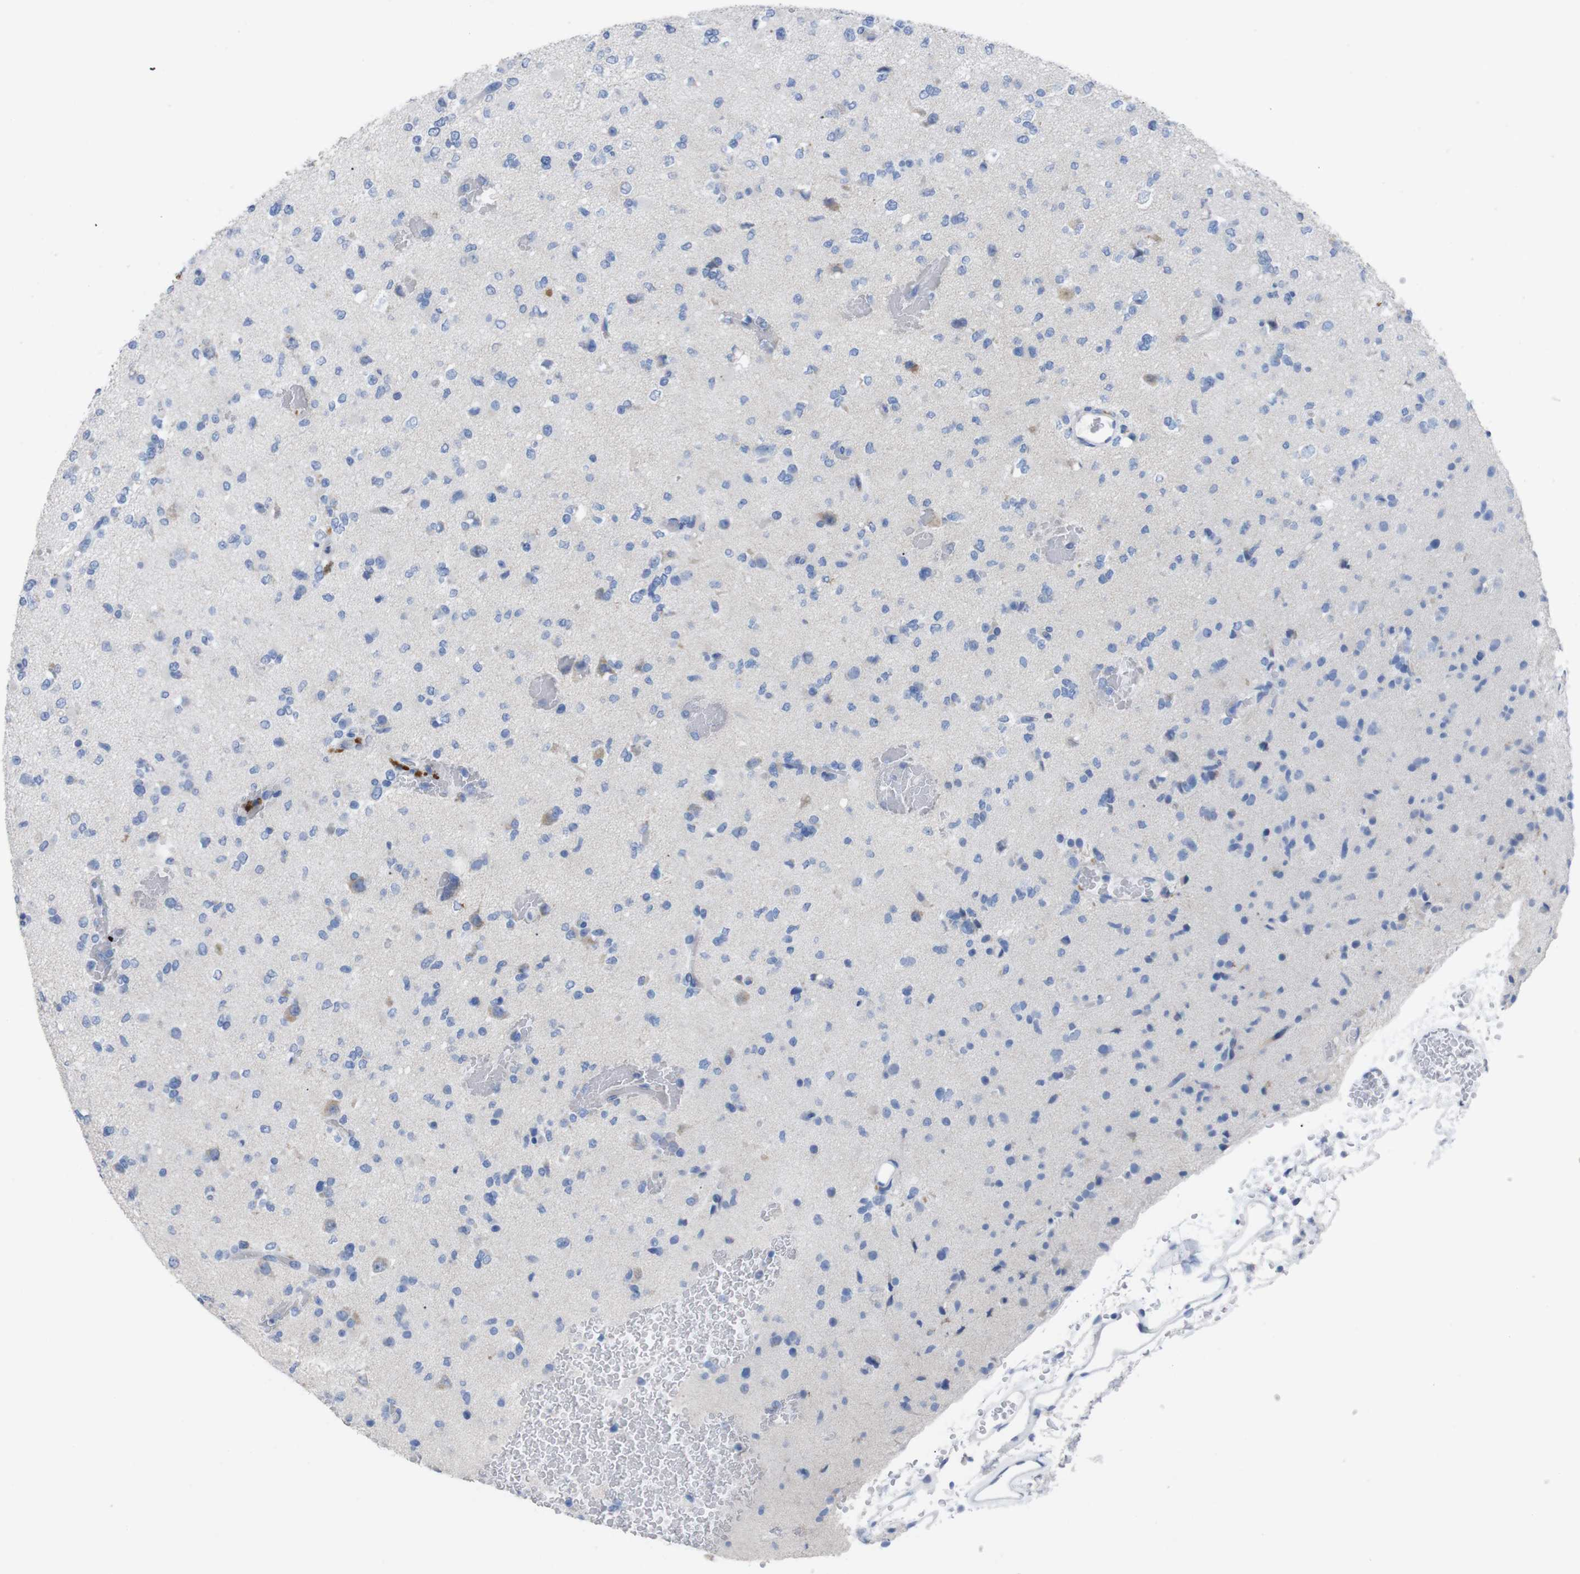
{"staining": {"intensity": "negative", "quantity": "none", "location": "none"}, "tissue": "glioma", "cell_type": "Tumor cells", "image_type": "cancer", "snomed": [{"axis": "morphology", "description": "Glioma, malignant, Low grade"}, {"axis": "topography", "description": "Brain"}], "caption": "Tumor cells show no significant protein positivity in glioma.", "gene": "GJB2", "patient": {"sex": "female", "age": 22}}